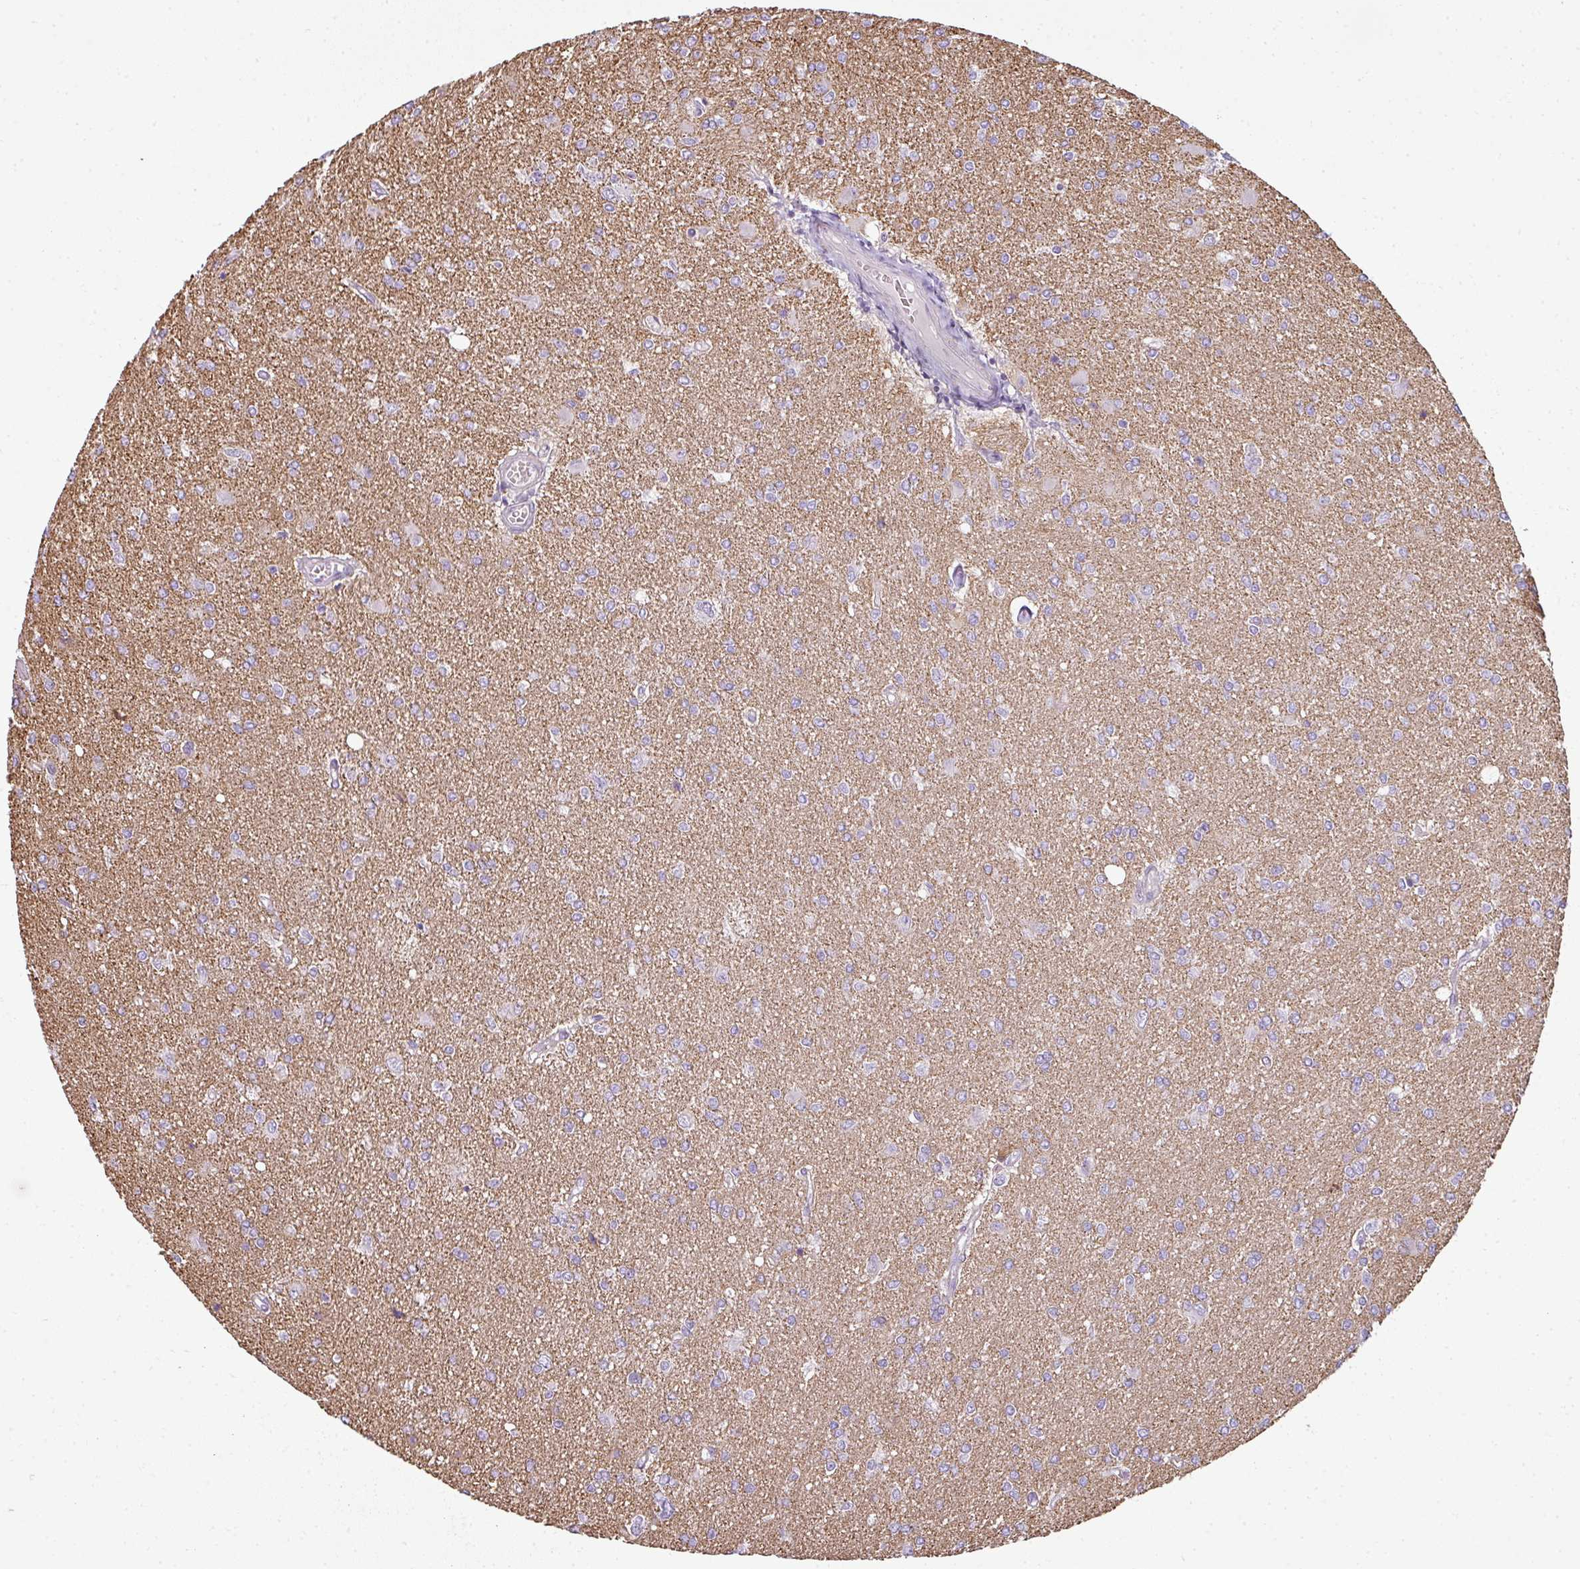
{"staining": {"intensity": "negative", "quantity": "none", "location": "none"}, "tissue": "glioma", "cell_type": "Tumor cells", "image_type": "cancer", "snomed": [{"axis": "morphology", "description": "Glioma, malignant, High grade"}, {"axis": "topography", "description": "Brain"}], "caption": "IHC micrograph of neoplastic tissue: human glioma stained with DAB reveals no significant protein expression in tumor cells.", "gene": "ANKRD18A", "patient": {"sex": "male", "age": 67}}